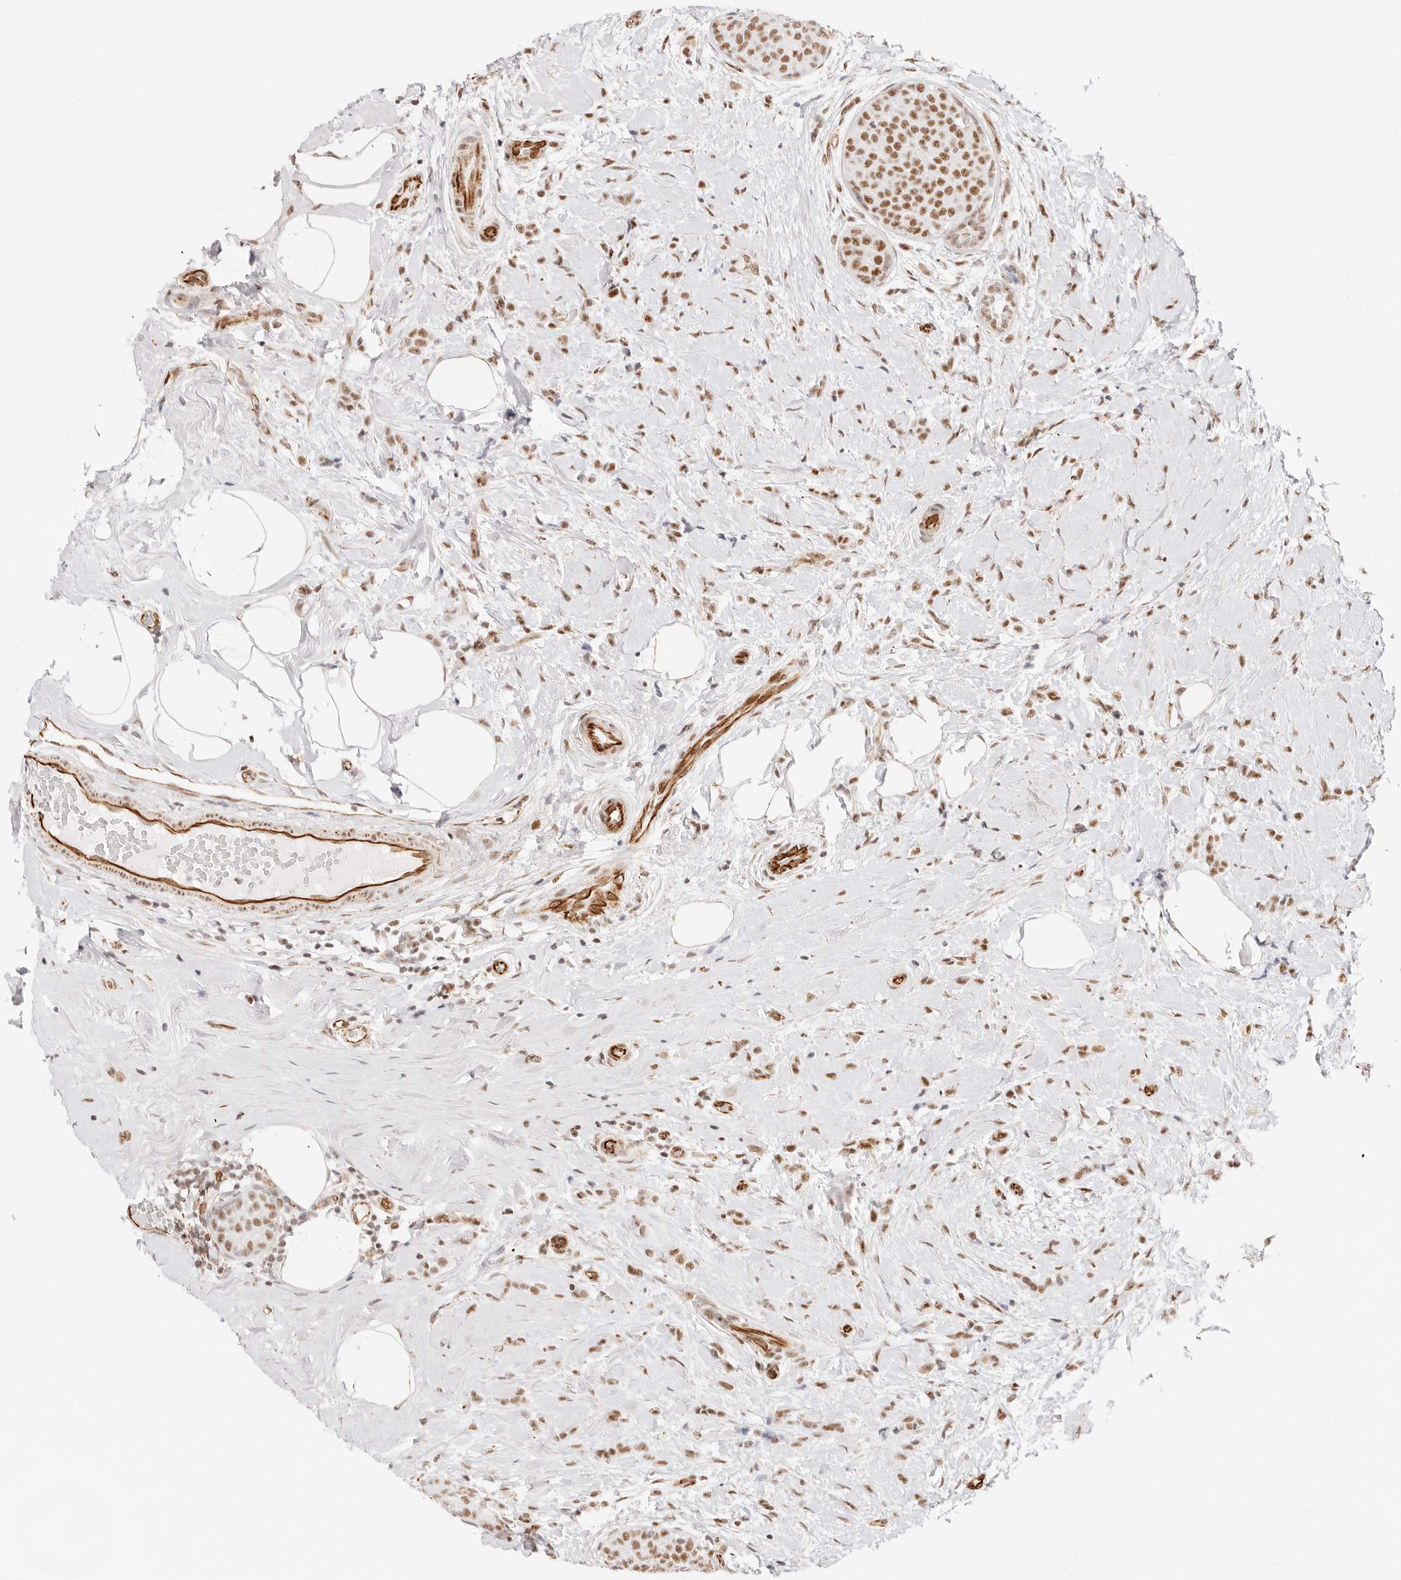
{"staining": {"intensity": "moderate", "quantity": ">75%", "location": "nuclear"}, "tissue": "breast cancer", "cell_type": "Tumor cells", "image_type": "cancer", "snomed": [{"axis": "morphology", "description": "Lobular carcinoma, in situ"}, {"axis": "morphology", "description": "Lobular carcinoma"}, {"axis": "topography", "description": "Breast"}], "caption": "Immunohistochemical staining of breast lobular carcinoma in situ demonstrates medium levels of moderate nuclear protein positivity in about >75% of tumor cells.", "gene": "ZC3H11A", "patient": {"sex": "female", "age": 41}}